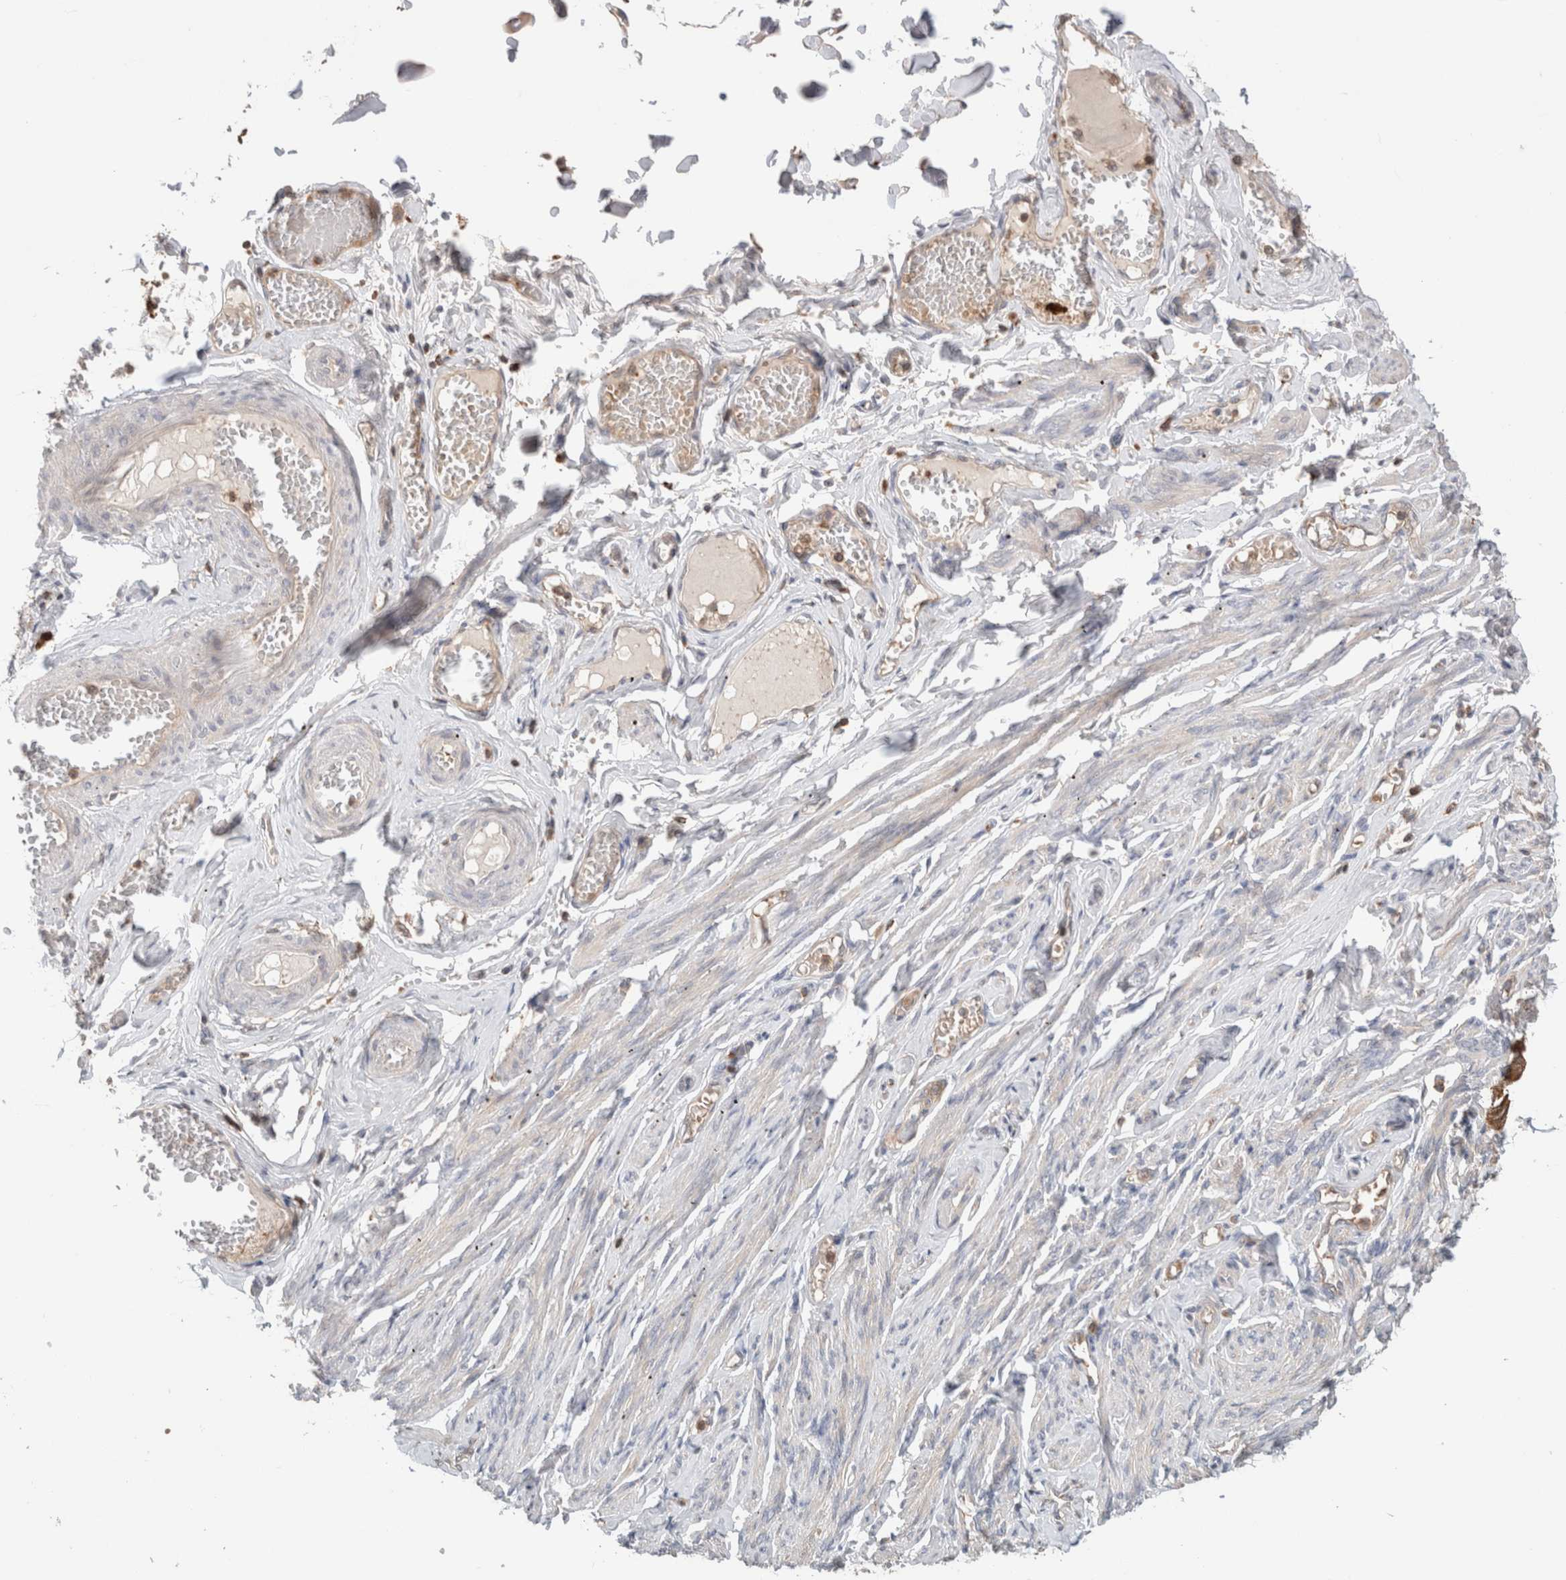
{"staining": {"intensity": "negative", "quantity": "none", "location": "none"}, "tissue": "adipose tissue", "cell_type": "Adipocytes", "image_type": "normal", "snomed": [{"axis": "morphology", "description": "Normal tissue, NOS"}, {"axis": "topography", "description": "Vascular tissue"}, {"axis": "topography", "description": "Fallopian tube"}, {"axis": "topography", "description": "Ovary"}], "caption": "Human adipose tissue stained for a protein using immunohistochemistry displays no expression in adipocytes.", "gene": "KLHL14", "patient": {"sex": "female", "age": 67}}